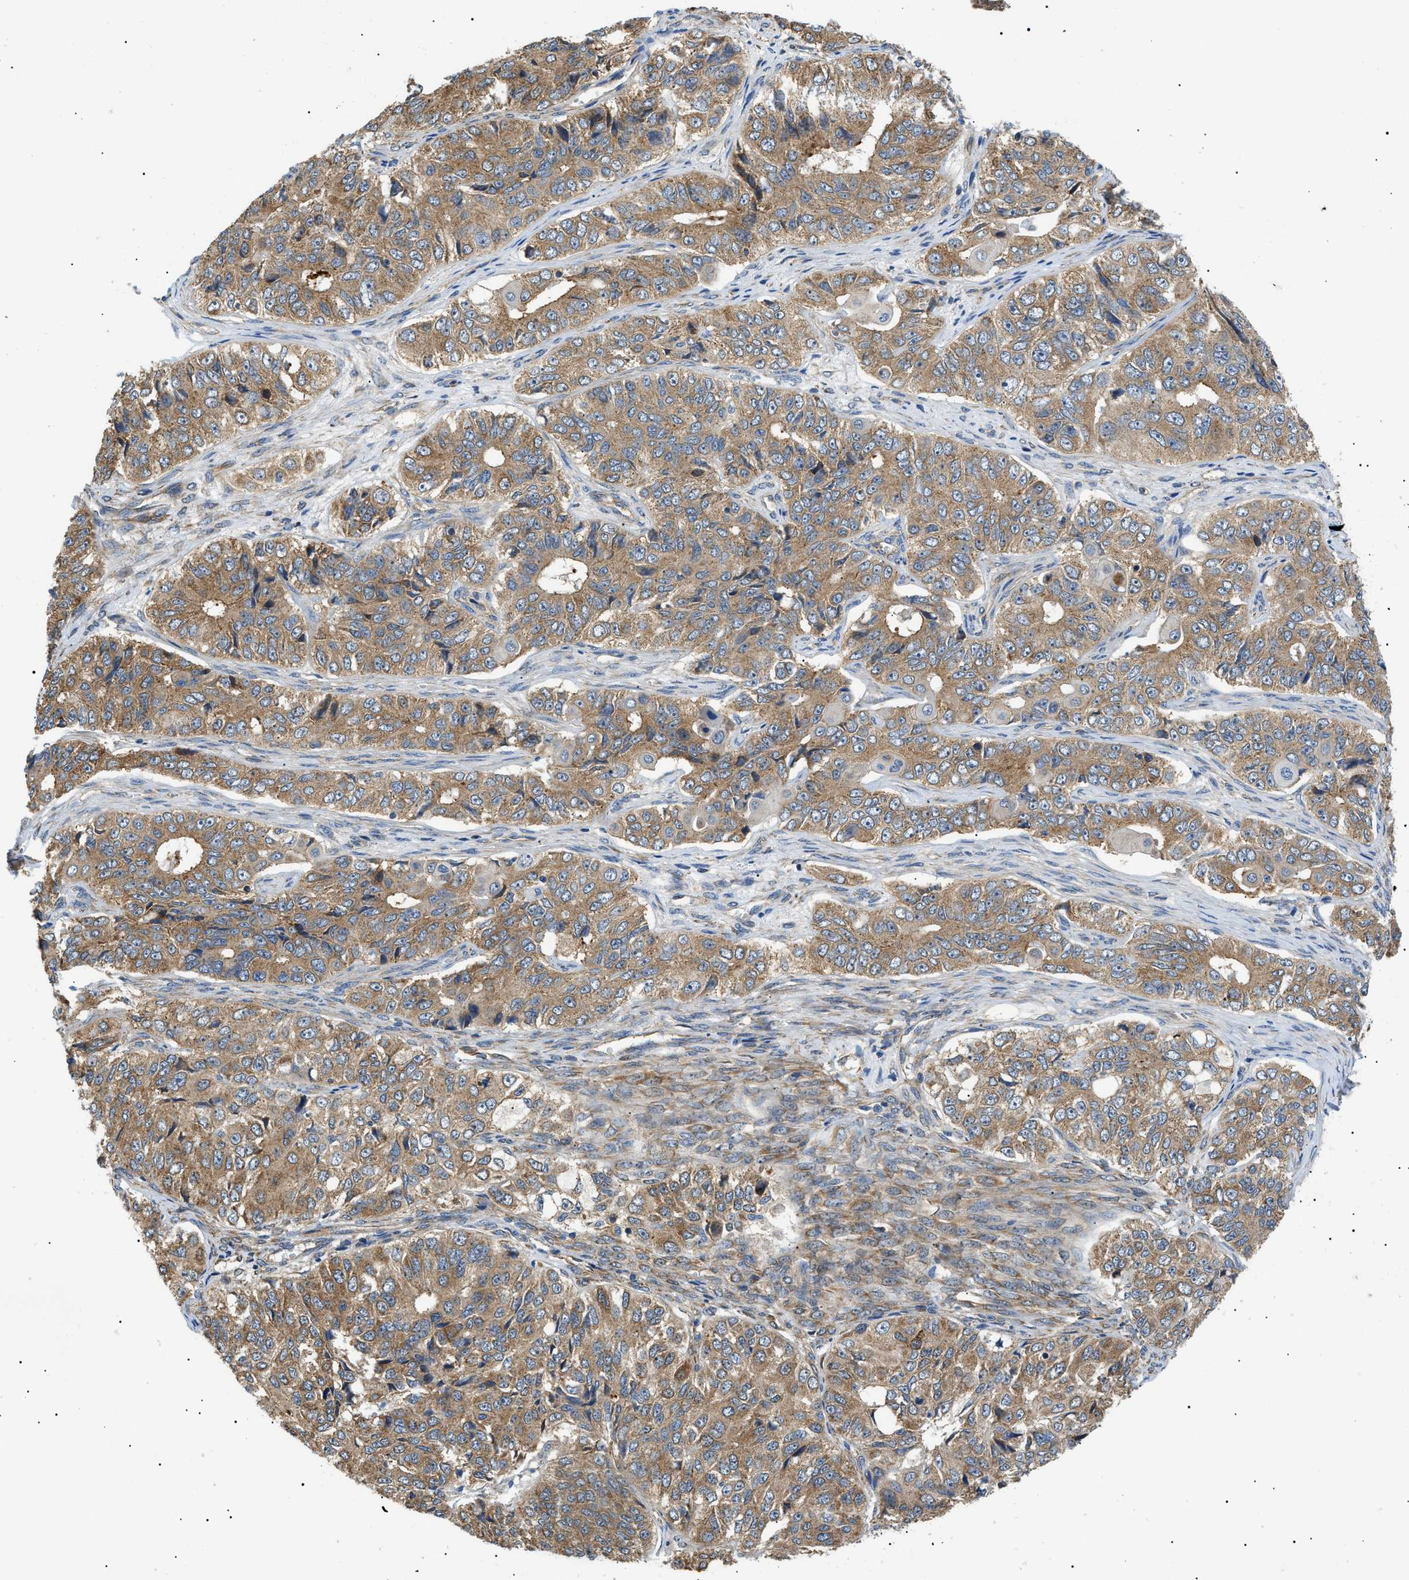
{"staining": {"intensity": "moderate", "quantity": ">75%", "location": "cytoplasmic/membranous"}, "tissue": "ovarian cancer", "cell_type": "Tumor cells", "image_type": "cancer", "snomed": [{"axis": "morphology", "description": "Carcinoma, endometroid"}, {"axis": "topography", "description": "Ovary"}], "caption": "Human ovarian cancer (endometroid carcinoma) stained for a protein (brown) shows moderate cytoplasmic/membranous positive expression in about >75% of tumor cells.", "gene": "SRPK1", "patient": {"sex": "female", "age": 51}}